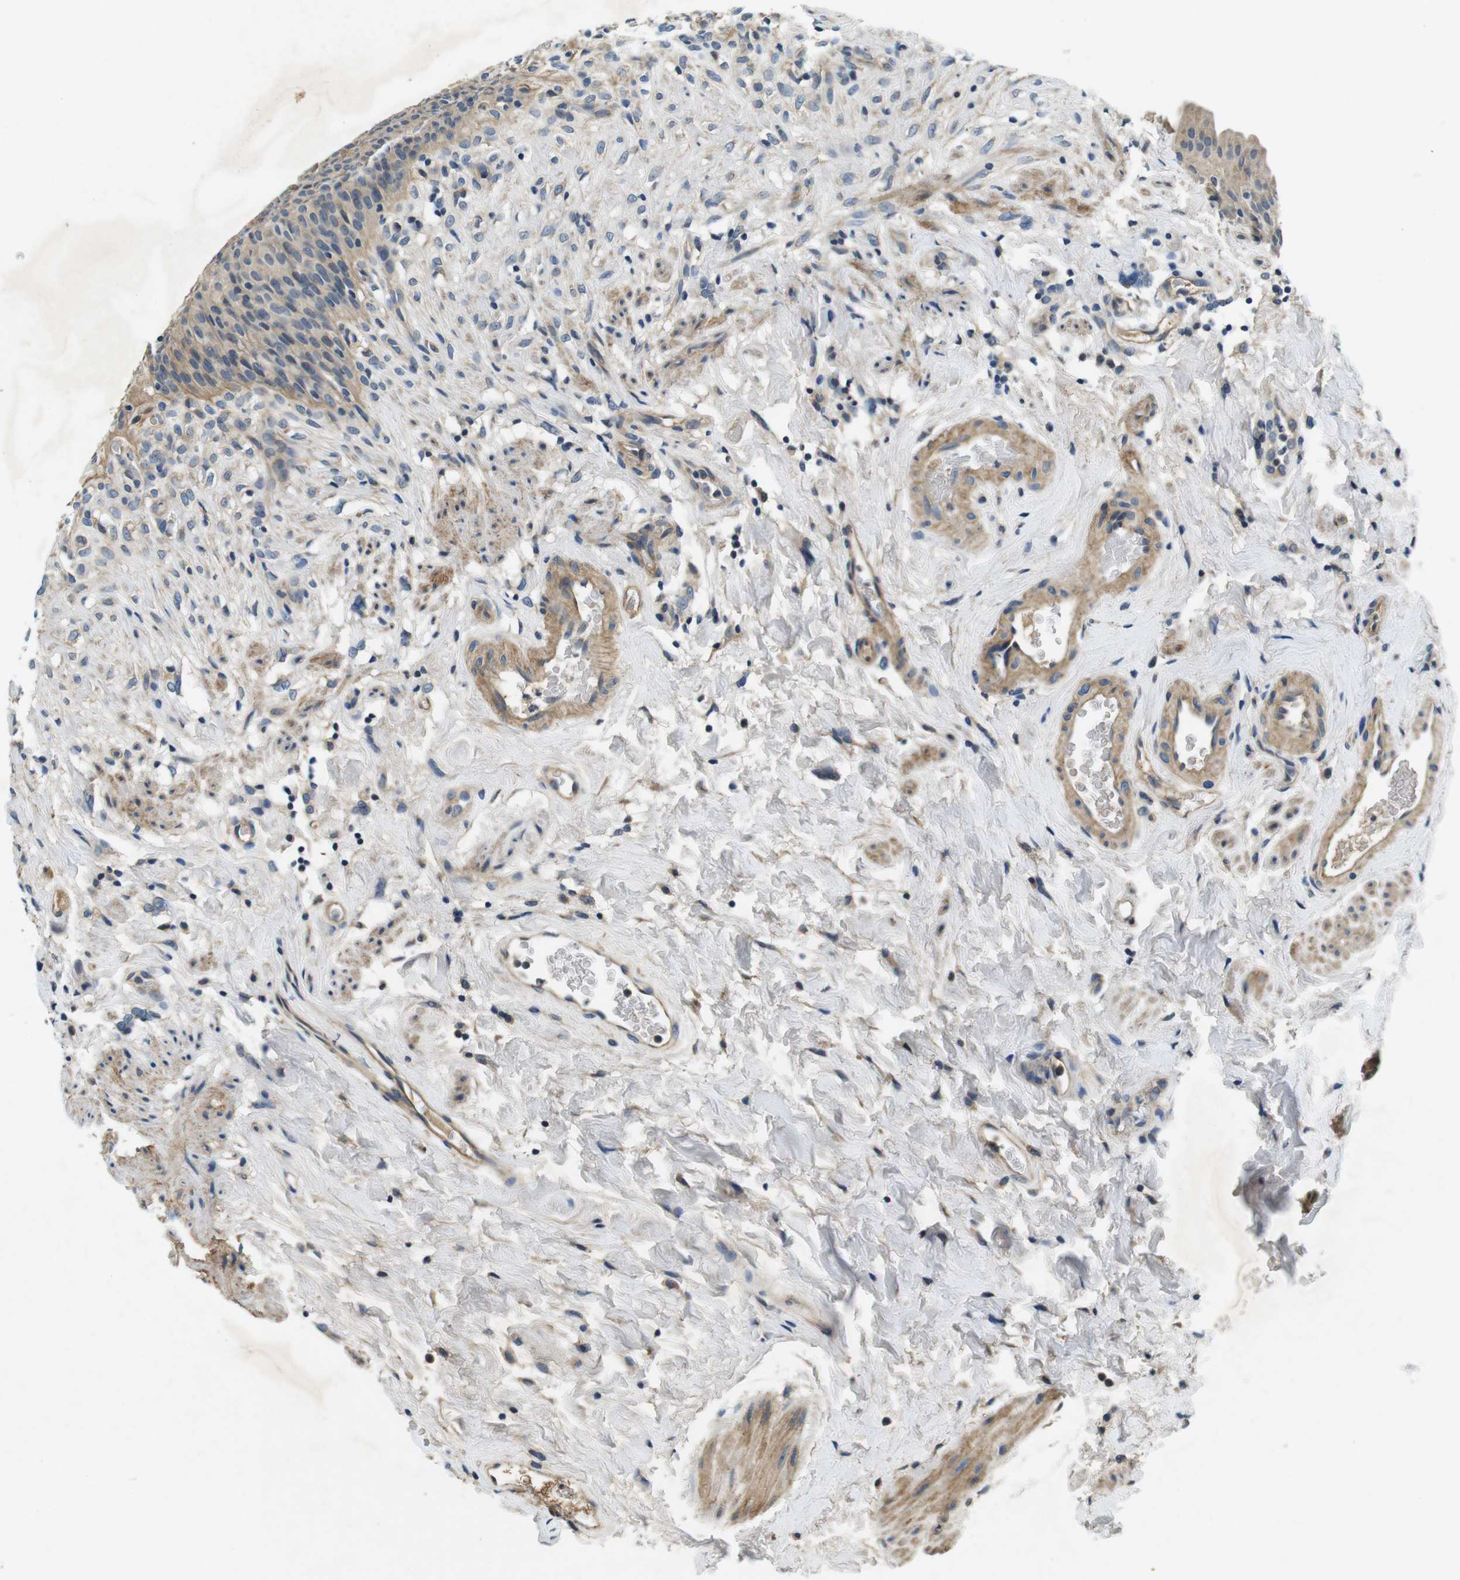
{"staining": {"intensity": "weak", "quantity": ">75%", "location": "cytoplasmic/membranous"}, "tissue": "urinary bladder", "cell_type": "Urothelial cells", "image_type": "normal", "snomed": [{"axis": "morphology", "description": "Normal tissue, NOS"}, {"axis": "topography", "description": "Urinary bladder"}], "caption": "Immunohistochemical staining of unremarkable human urinary bladder exhibits low levels of weak cytoplasmic/membranous staining in about >75% of urothelial cells. (DAB (3,3'-diaminobenzidine) = brown stain, brightfield microscopy at high magnification).", "gene": "DTNA", "patient": {"sex": "female", "age": 79}}